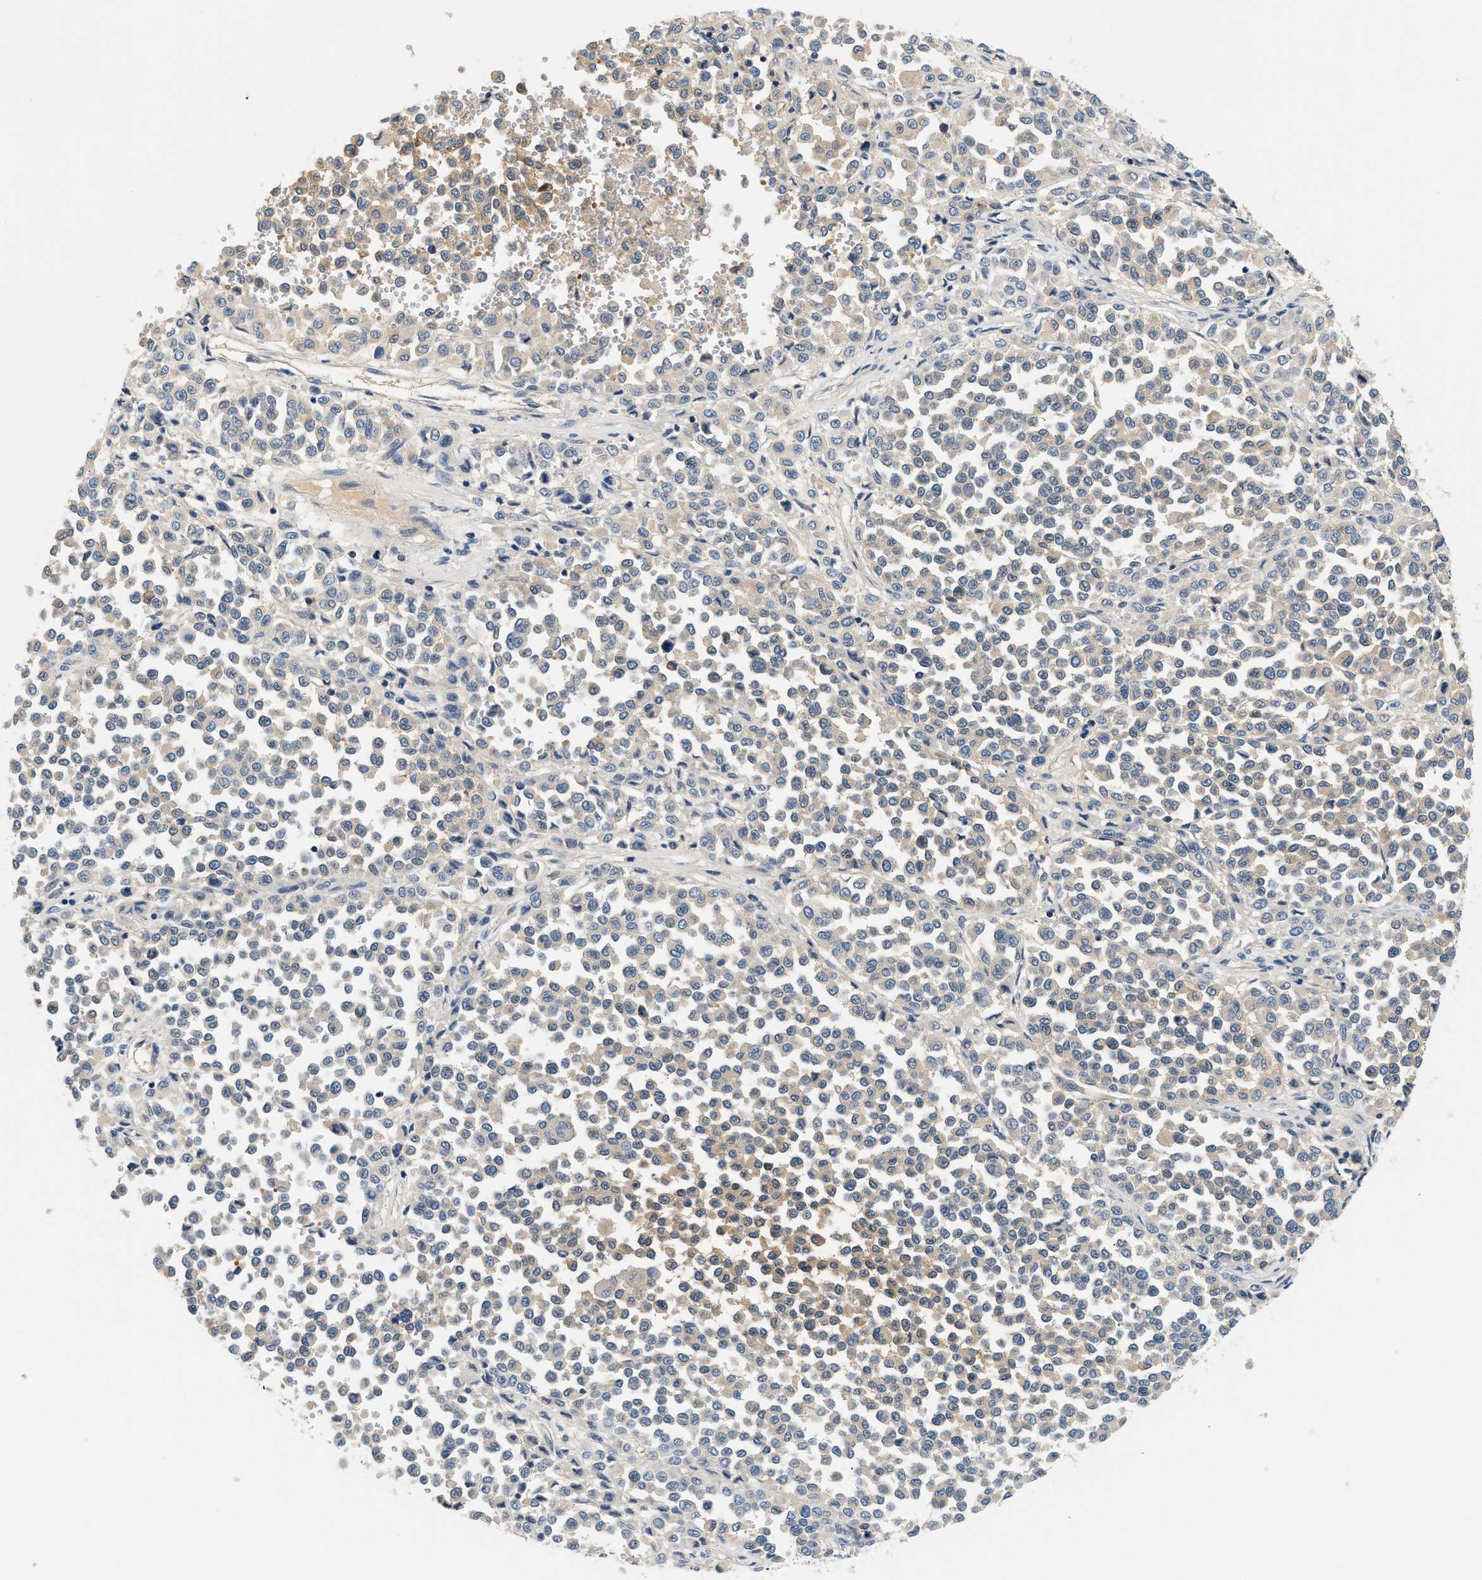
{"staining": {"intensity": "weak", "quantity": "<25%", "location": "cytoplasmic/membranous"}, "tissue": "melanoma", "cell_type": "Tumor cells", "image_type": "cancer", "snomed": [{"axis": "morphology", "description": "Malignant melanoma, Metastatic site"}, {"axis": "topography", "description": "Pancreas"}], "caption": "IHC micrograph of neoplastic tissue: human malignant melanoma (metastatic site) stained with DAB (3,3'-diaminobenzidine) displays no significant protein expression in tumor cells.", "gene": "SLC35E1", "patient": {"sex": "female", "age": 30}}